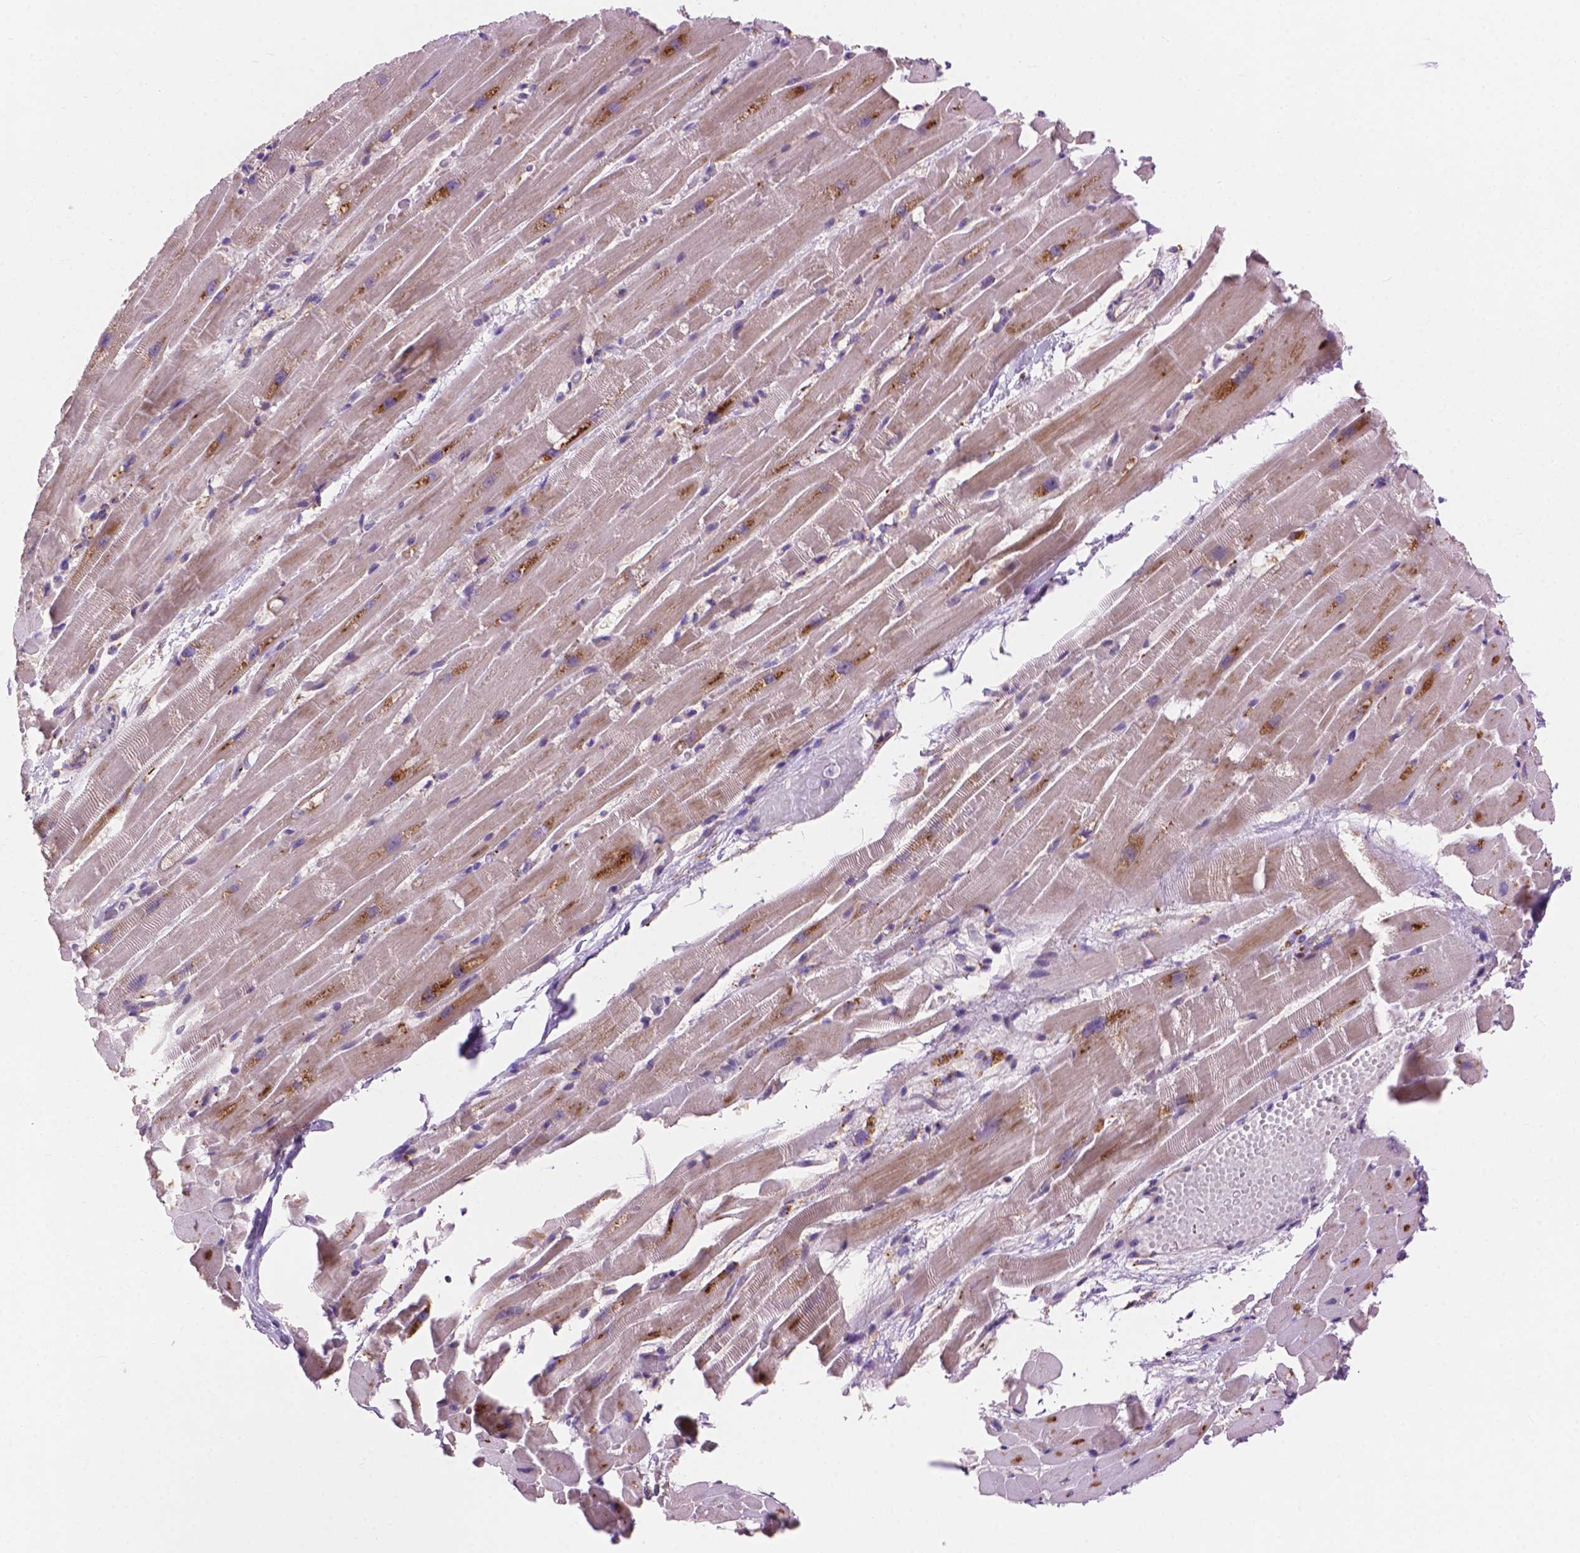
{"staining": {"intensity": "negative", "quantity": "none", "location": "none"}, "tissue": "heart muscle", "cell_type": "Cardiomyocytes", "image_type": "normal", "snomed": [{"axis": "morphology", "description": "Normal tissue, NOS"}, {"axis": "topography", "description": "Heart"}], "caption": "An immunohistochemistry histopathology image of benign heart muscle is shown. There is no staining in cardiomyocytes of heart muscle.", "gene": "RPL37A", "patient": {"sex": "male", "age": 37}}